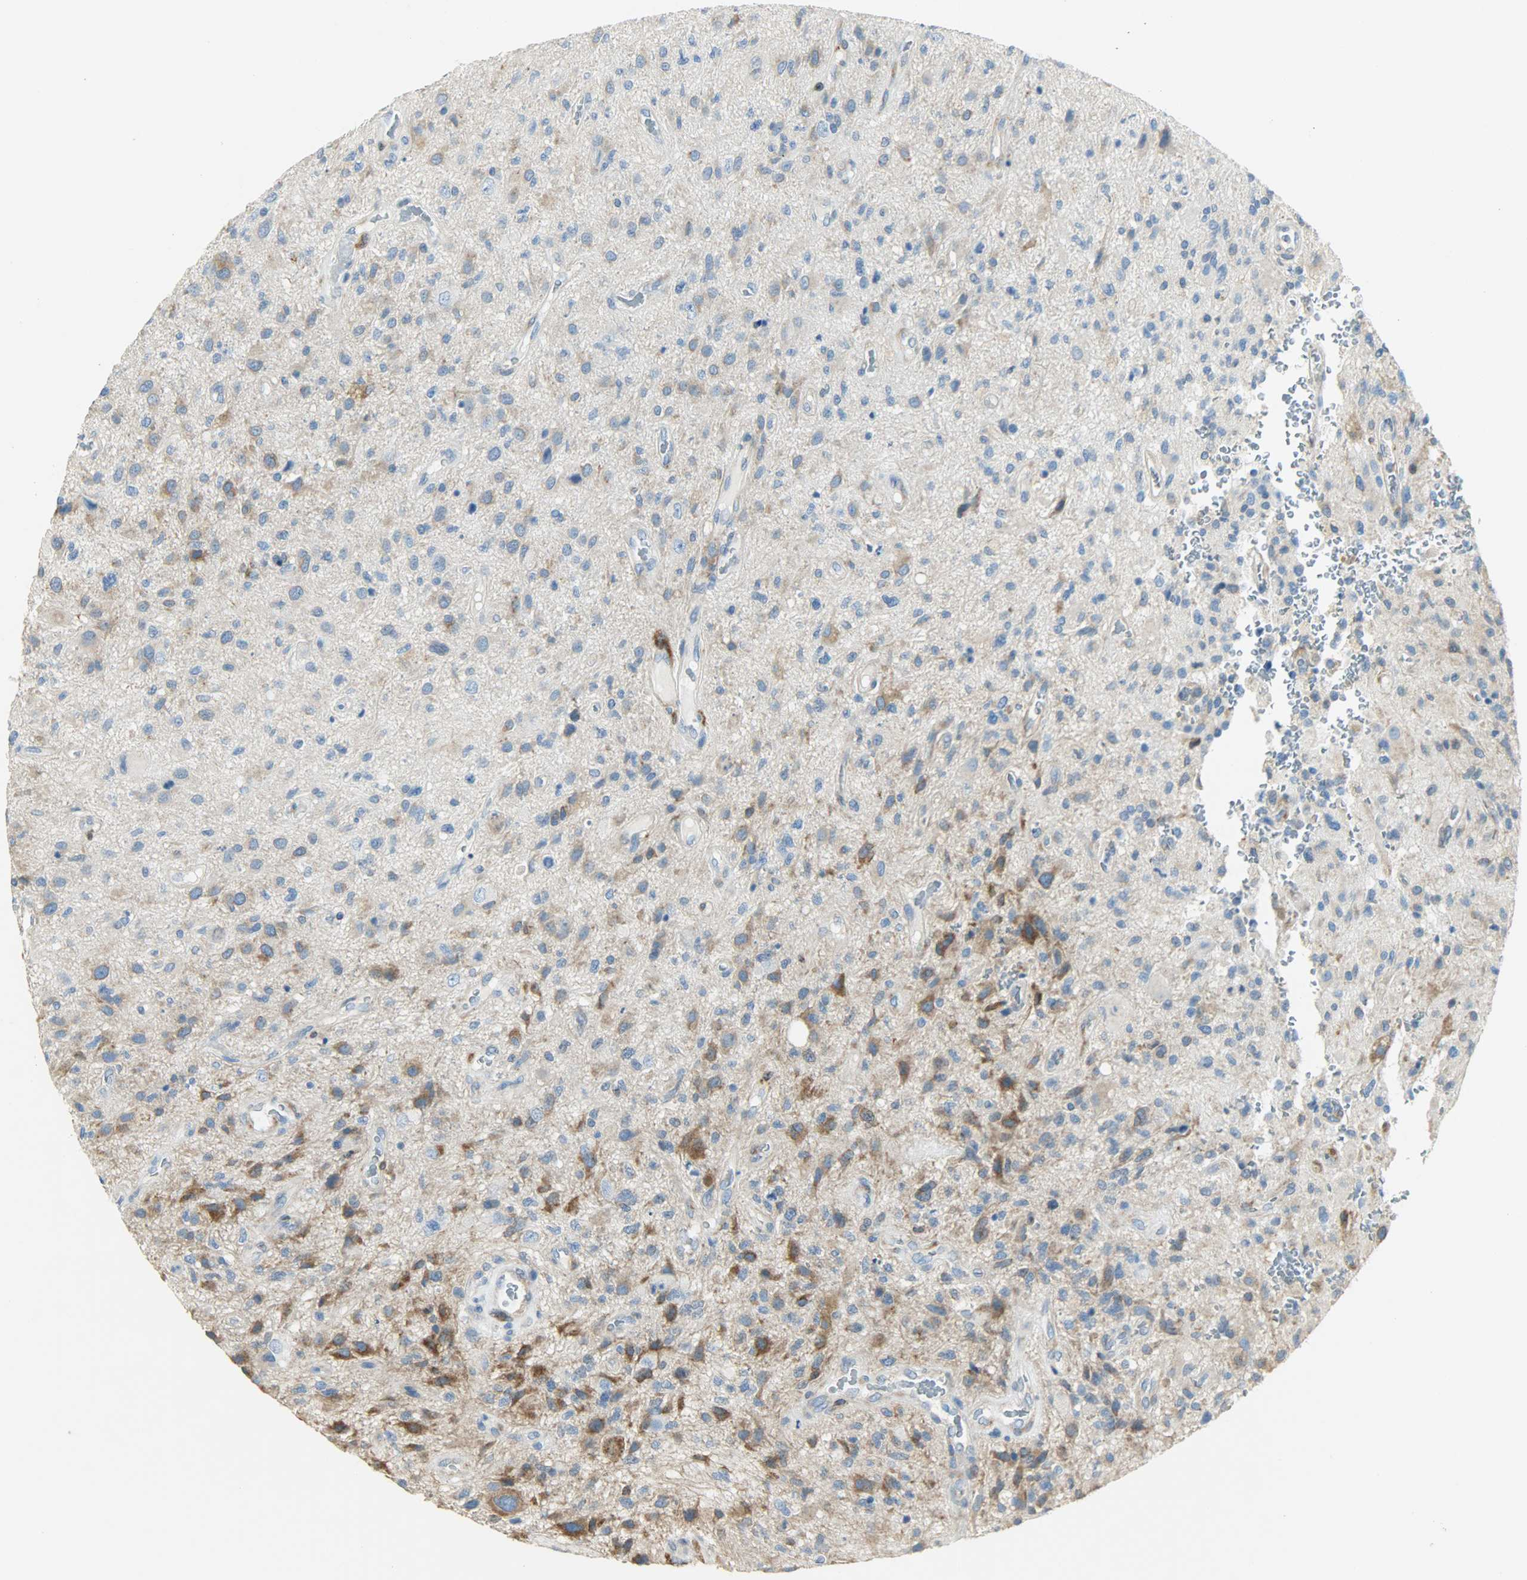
{"staining": {"intensity": "strong", "quantity": "25%-75%", "location": "cytoplasmic/membranous"}, "tissue": "glioma", "cell_type": "Tumor cells", "image_type": "cancer", "snomed": [{"axis": "morphology", "description": "Normal tissue, NOS"}, {"axis": "morphology", "description": "Glioma, malignant, High grade"}, {"axis": "topography", "description": "Cerebral cortex"}], "caption": "Malignant high-grade glioma stained for a protein displays strong cytoplasmic/membranous positivity in tumor cells.", "gene": "PKD2", "patient": {"sex": "male", "age": 75}}